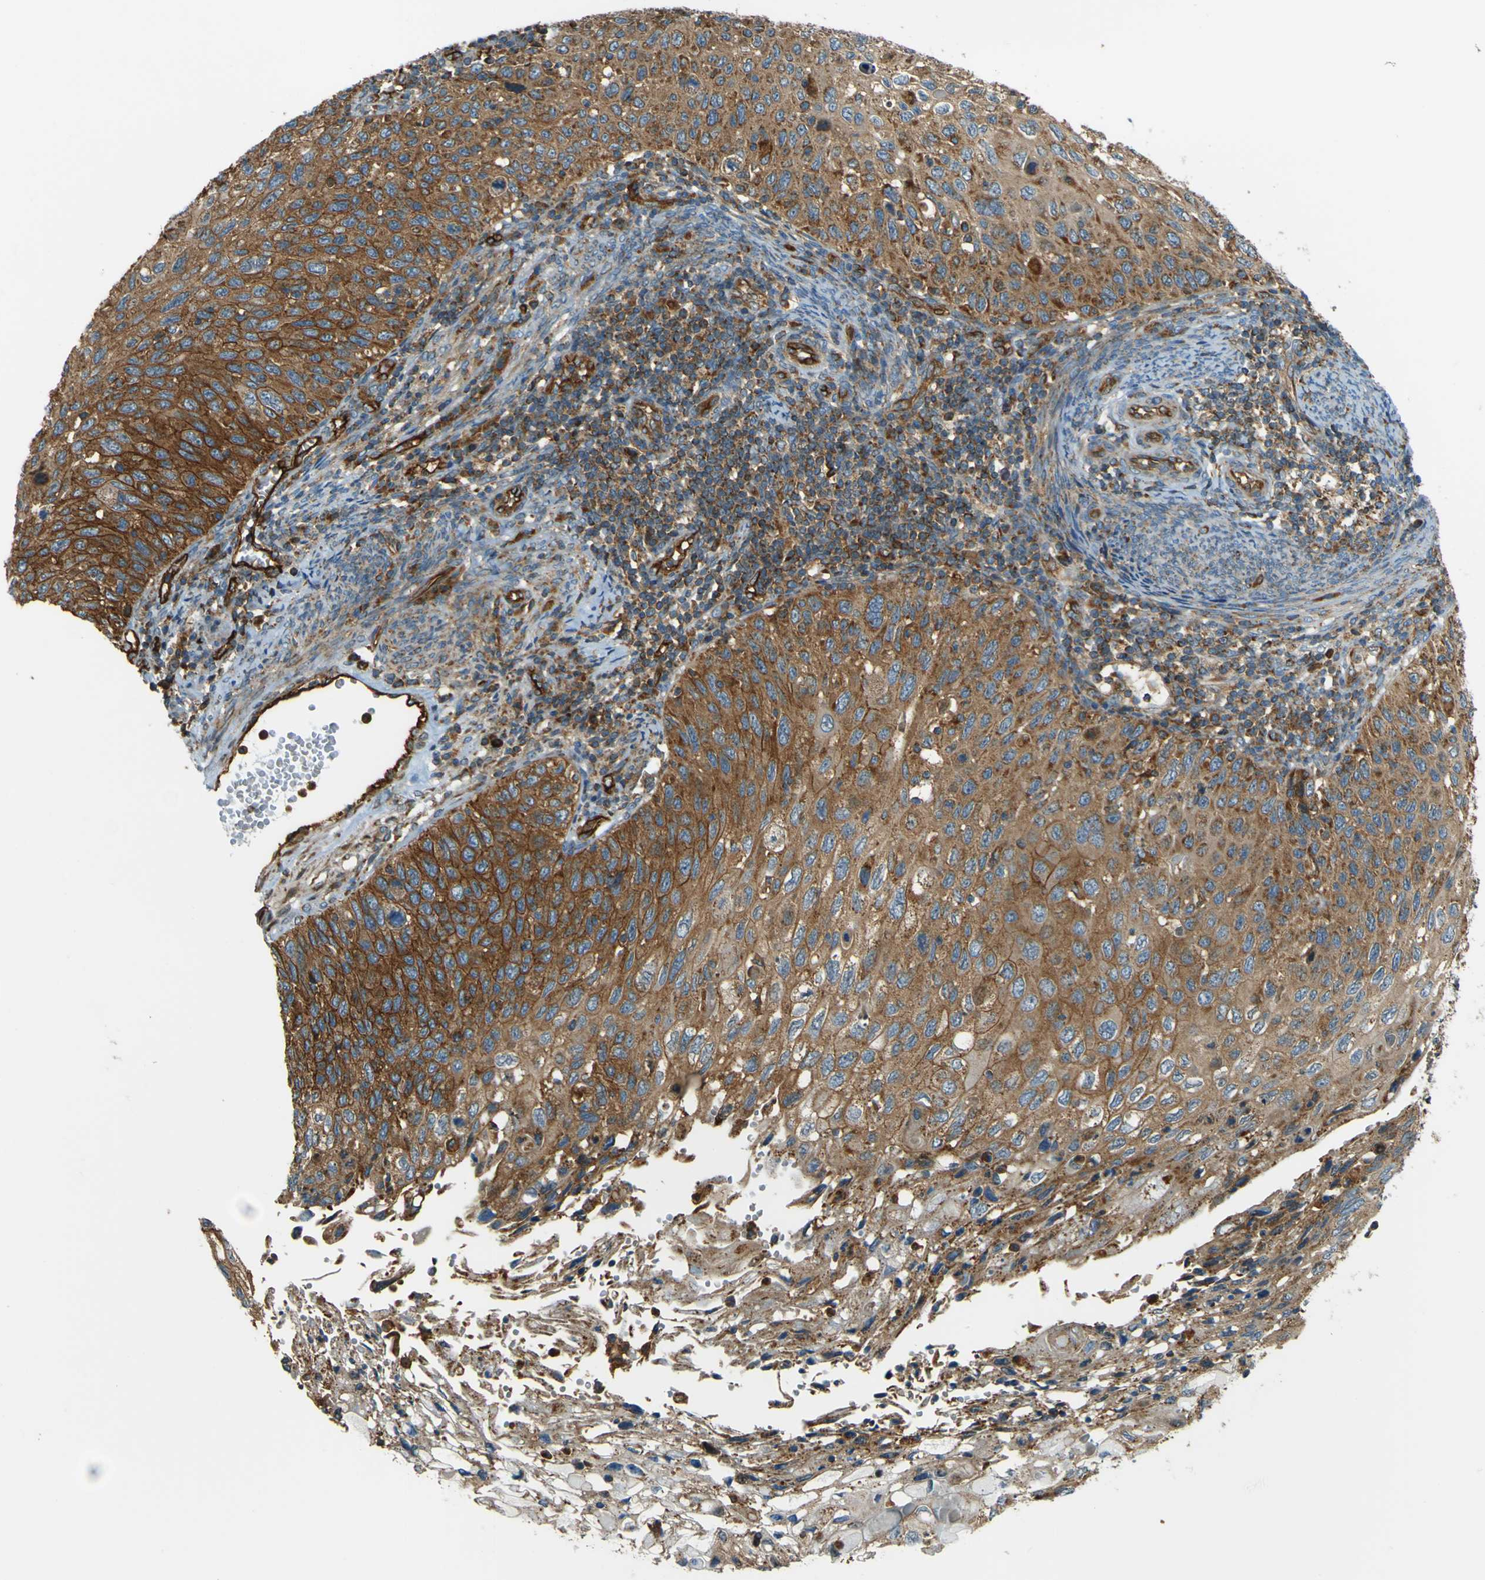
{"staining": {"intensity": "strong", "quantity": ">75%", "location": "cytoplasmic/membranous"}, "tissue": "cervical cancer", "cell_type": "Tumor cells", "image_type": "cancer", "snomed": [{"axis": "morphology", "description": "Squamous cell carcinoma, NOS"}, {"axis": "topography", "description": "Cervix"}], "caption": "This micrograph demonstrates IHC staining of human cervical squamous cell carcinoma, with high strong cytoplasmic/membranous staining in approximately >75% of tumor cells.", "gene": "DNAJC5", "patient": {"sex": "female", "age": 70}}